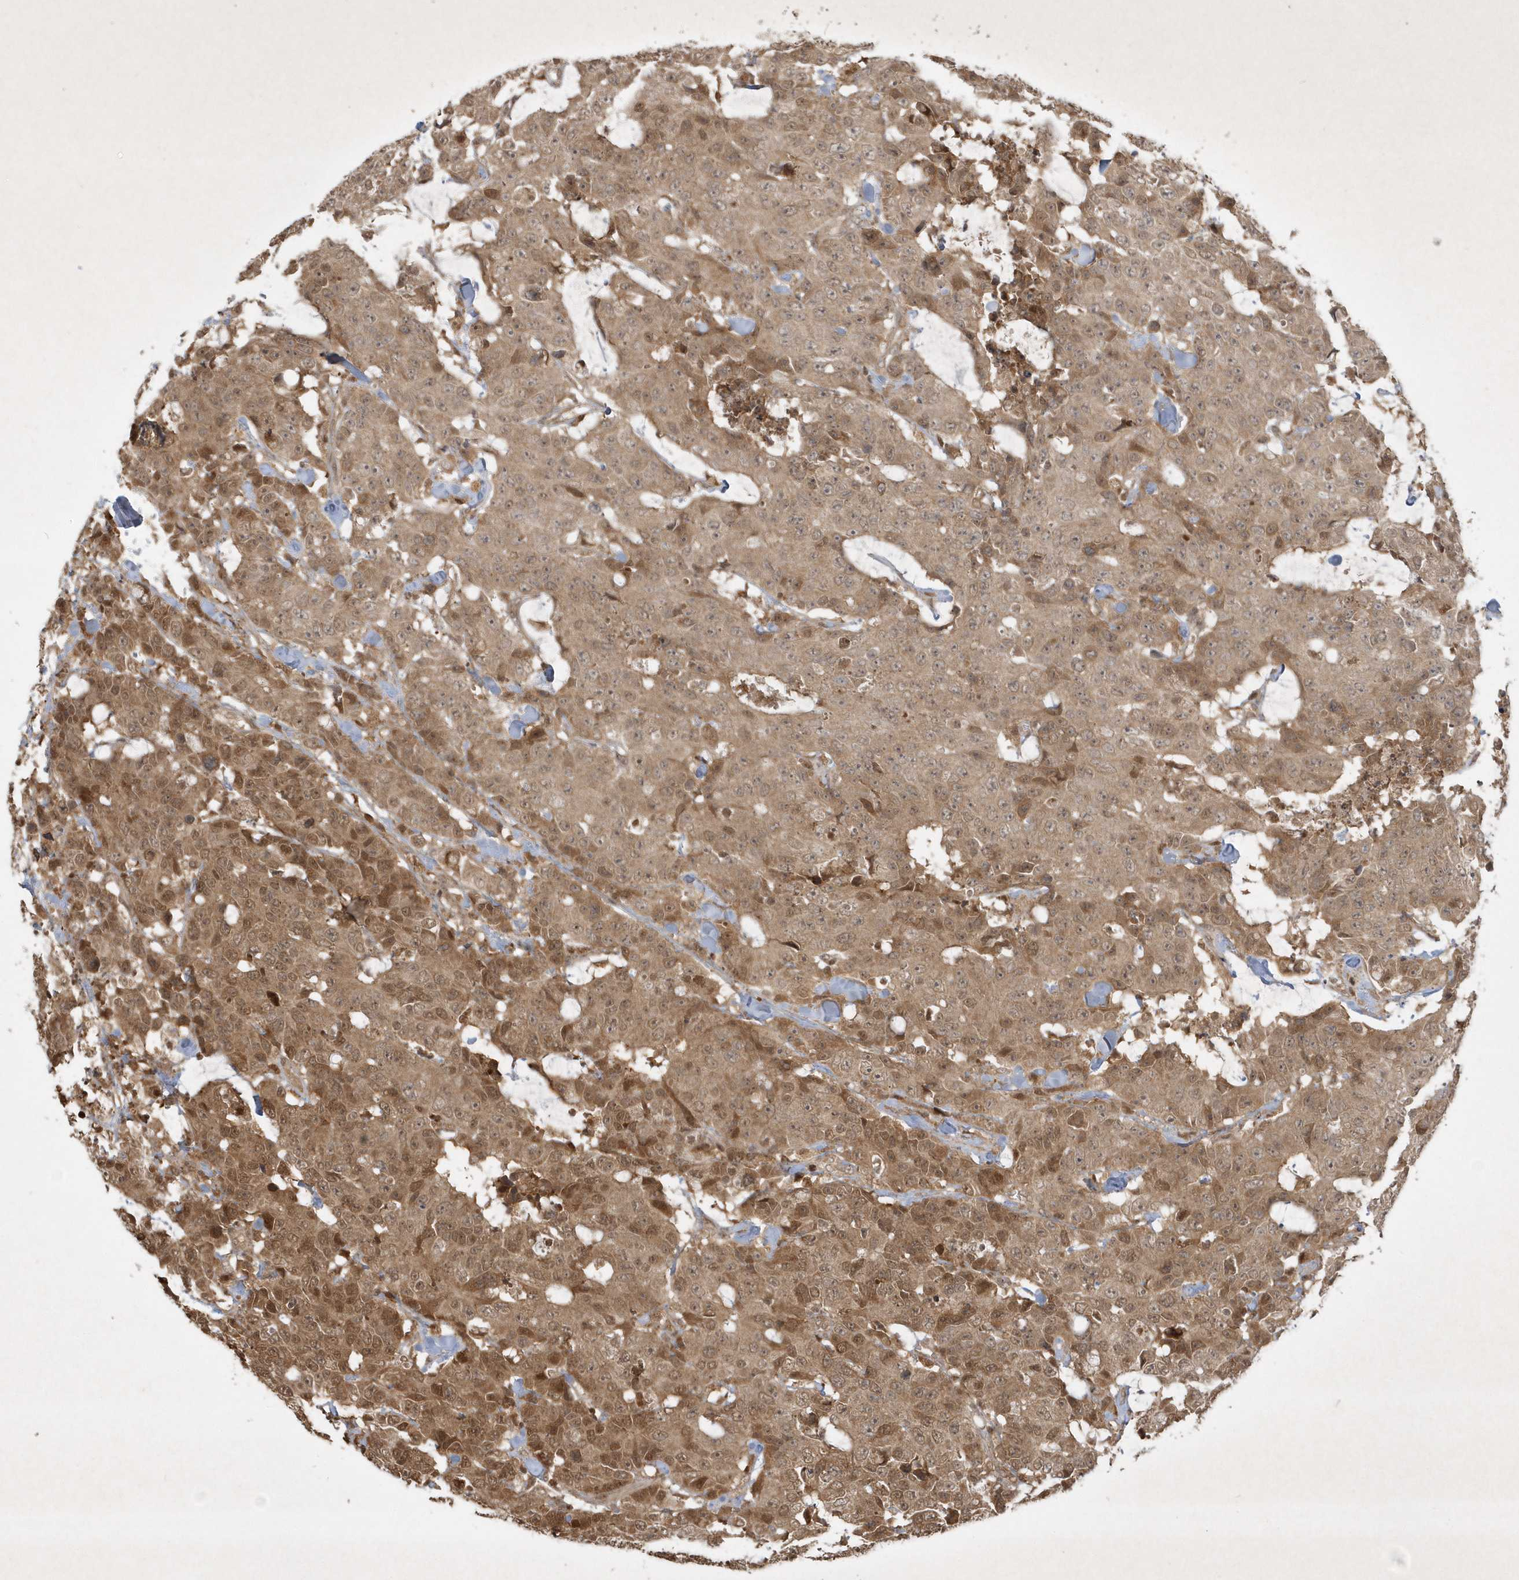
{"staining": {"intensity": "moderate", "quantity": ">75%", "location": "cytoplasmic/membranous,nuclear"}, "tissue": "colorectal cancer", "cell_type": "Tumor cells", "image_type": "cancer", "snomed": [{"axis": "morphology", "description": "Adenocarcinoma, NOS"}, {"axis": "topography", "description": "Colon"}], "caption": "Protein staining of adenocarcinoma (colorectal) tissue reveals moderate cytoplasmic/membranous and nuclear expression in about >75% of tumor cells.", "gene": "PLTP", "patient": {"sex": "female", "age": 86}}